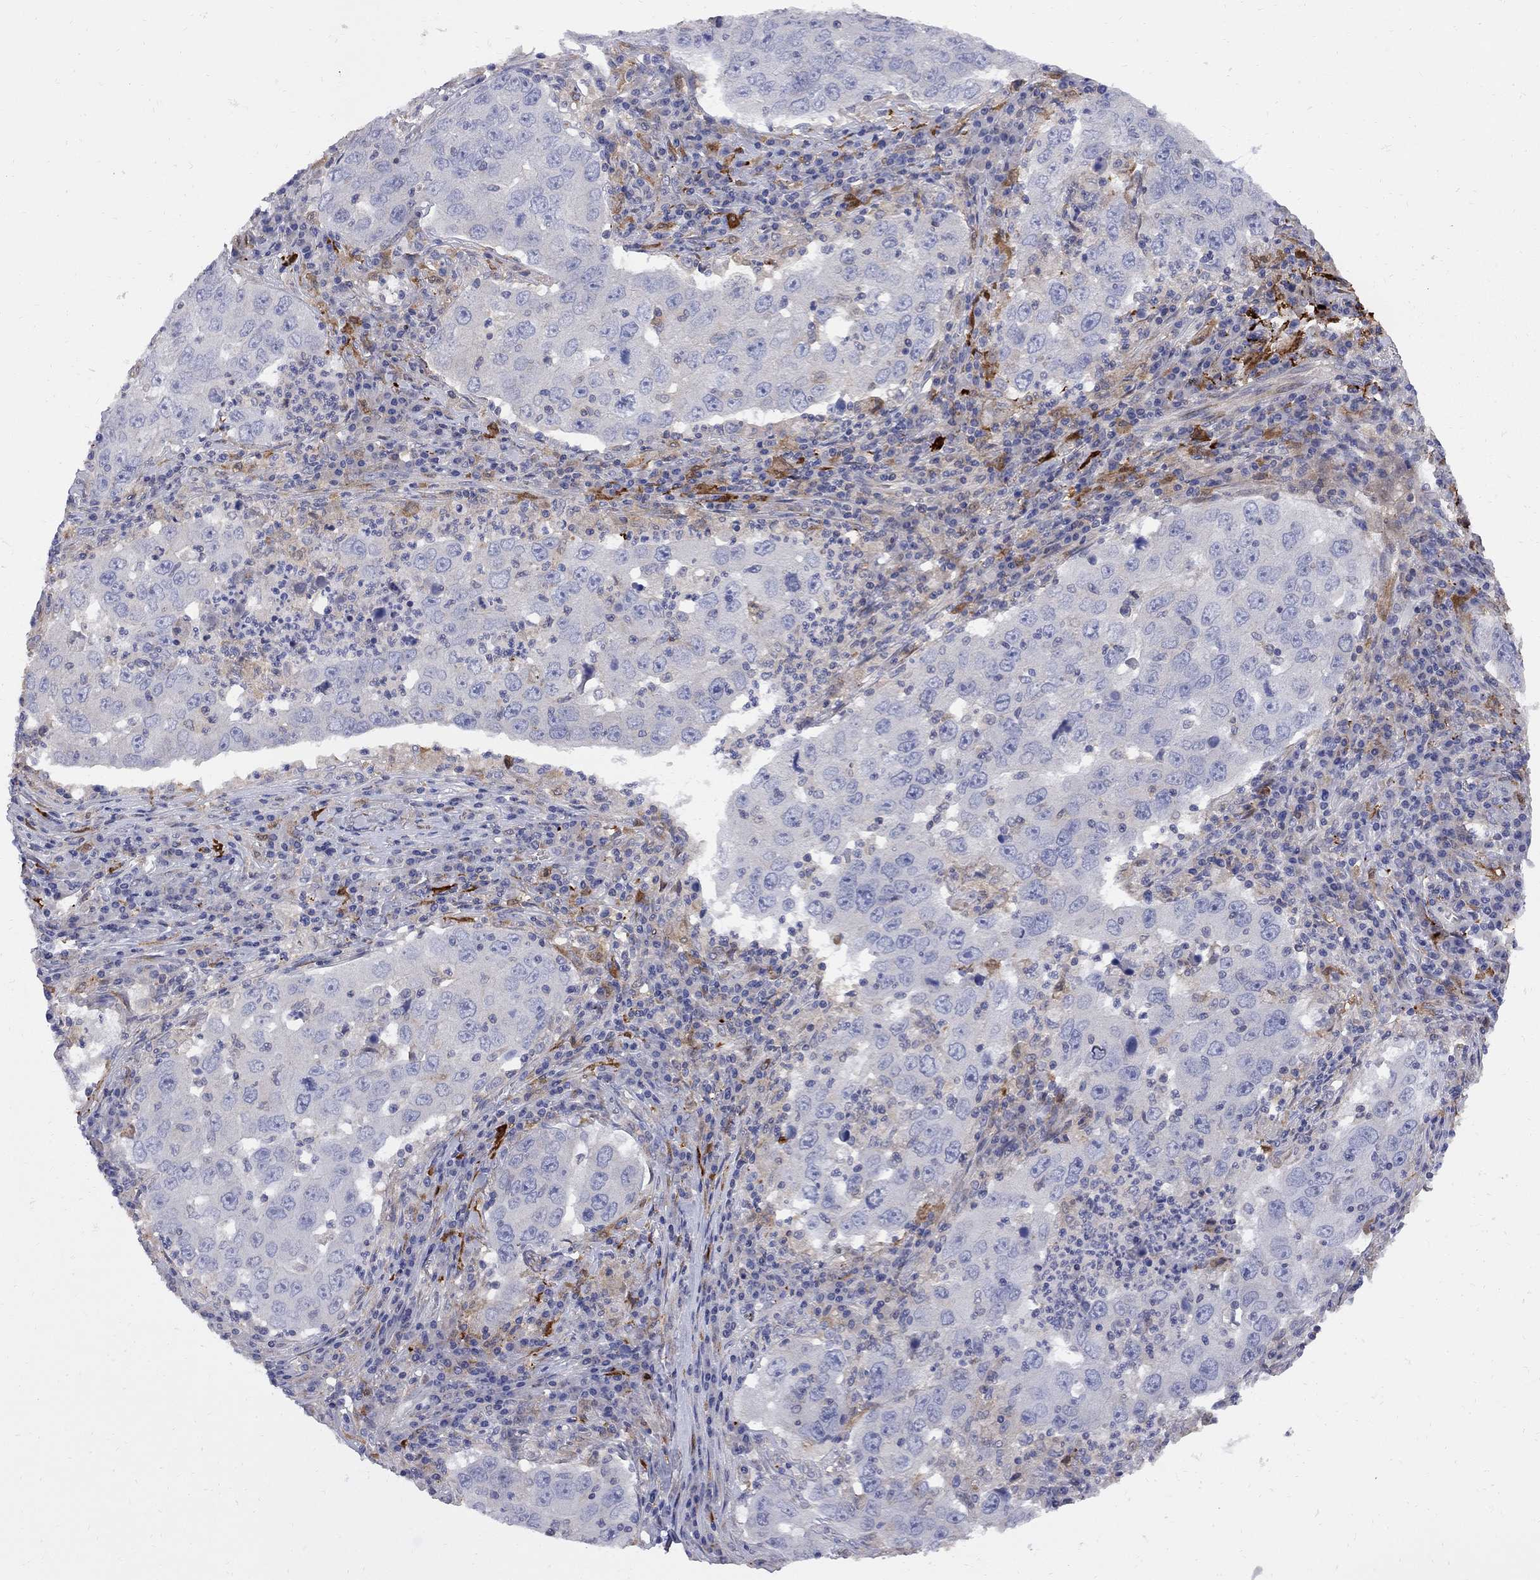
{"staining": {"intensity": "negative", "quantity": "none", "location": "none"}, "tissue": "lung cancer", "cell_type": "Tumor cells", "image_type": "cancer", "snomed": [{"axis": "morphology", "description": "Adenocarcinoma, NOS"}, {"axis": "topography", "description": "Lung"}], "caption": "Protein analysis of lung cancer exhibits no significant expression in tumor cells.", "gene": "MTHFR", "patient": {"sex": "male", "age": 73}}